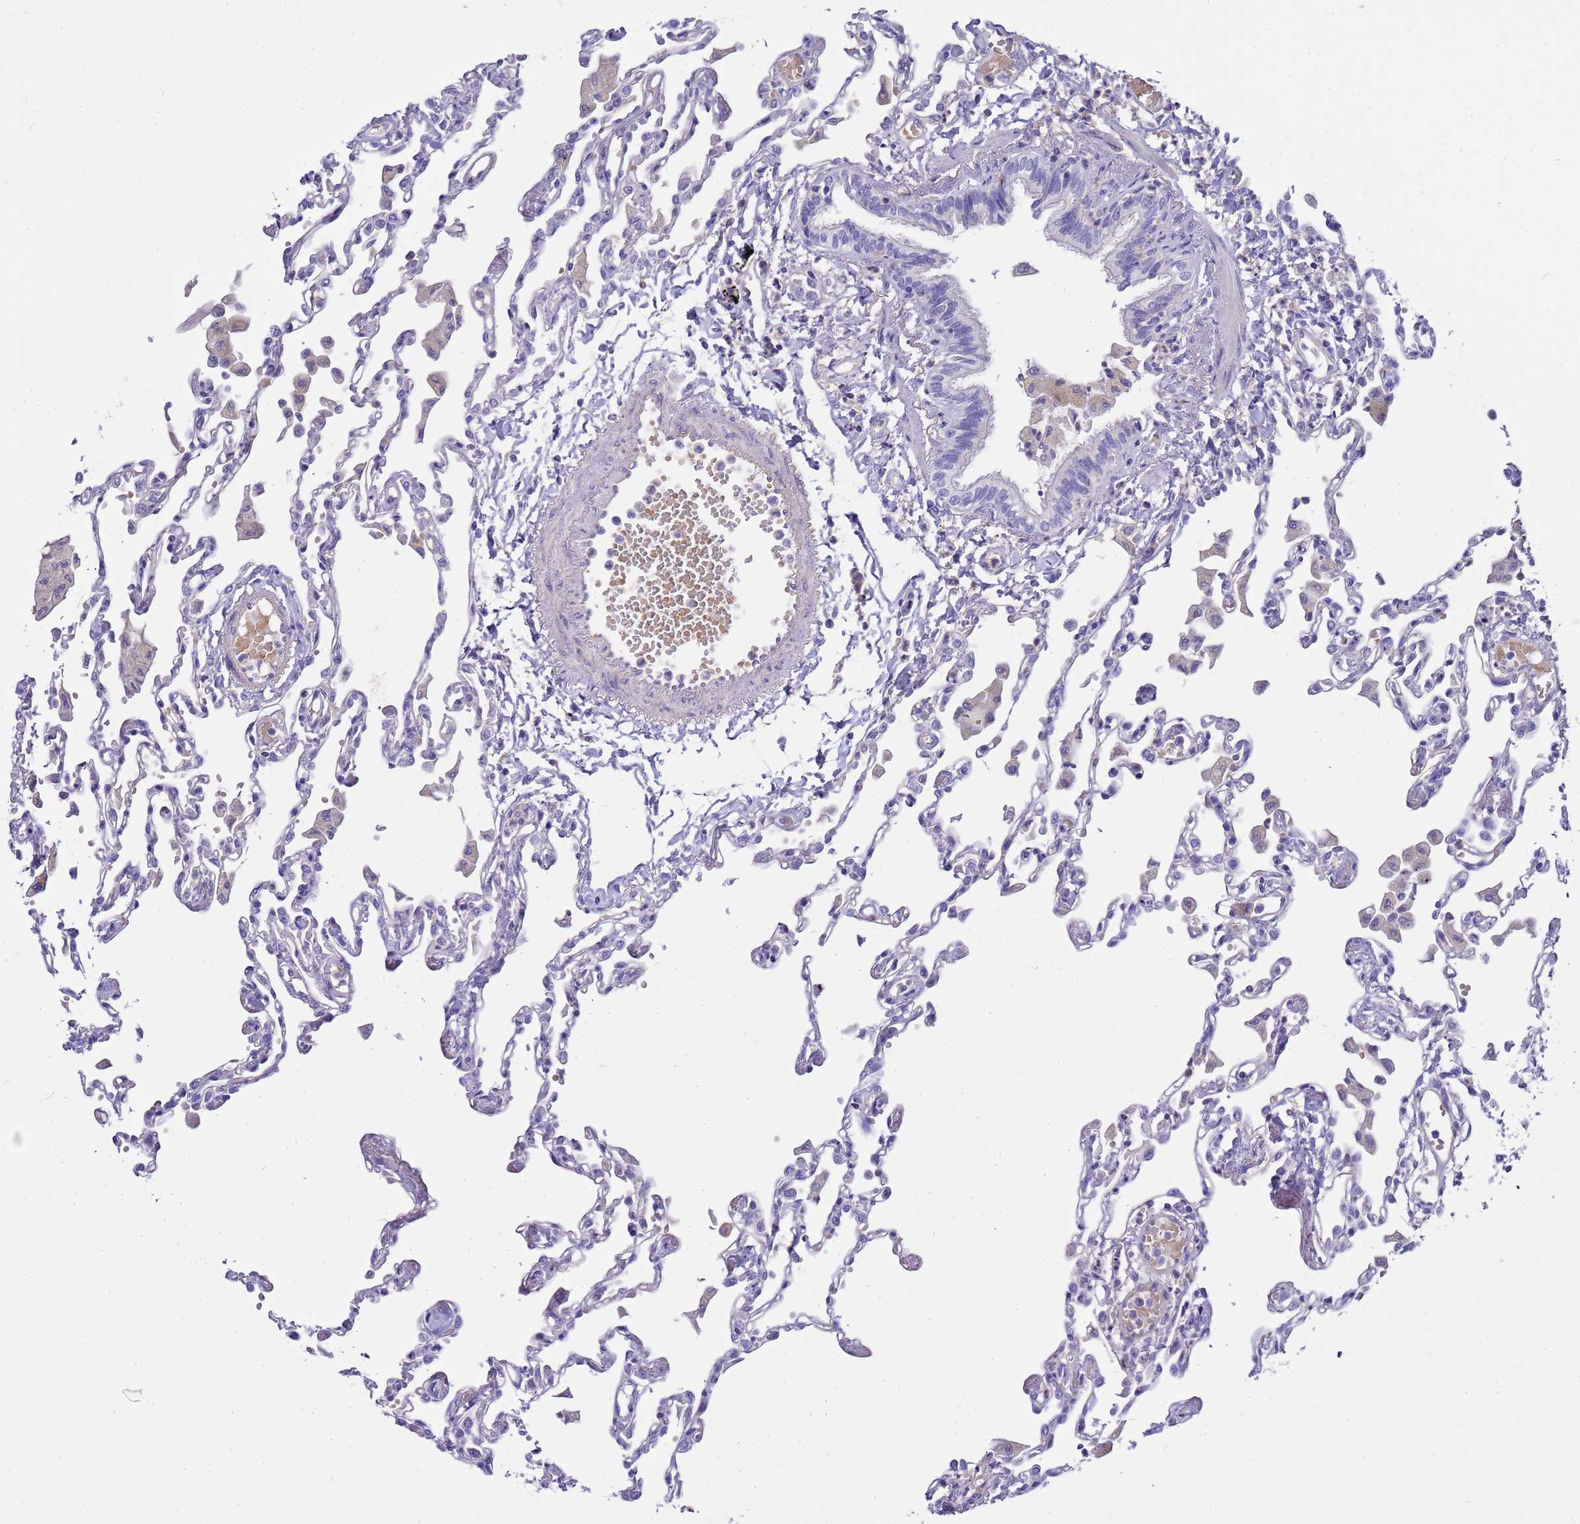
{"staining": {"intensity": "negative", "quantity": "none", "location": "none"}, "tissue": "lung", "cell_type": "Alveolar cells", "image_type": "normal", "snomed": [{"axis": "morphology", "description": "Normal tissue, NOS"}, {"axis": "topography", "description": "Bronchus"}, {"axis": "topography", "description": "Lung"}], "caption": "Immunohistochemistry (IHC) of benign human lung reveals no expression in alveolar cells.", "gene": "RIPPLY2", "patient": {"sex": "female", "age": 49}}